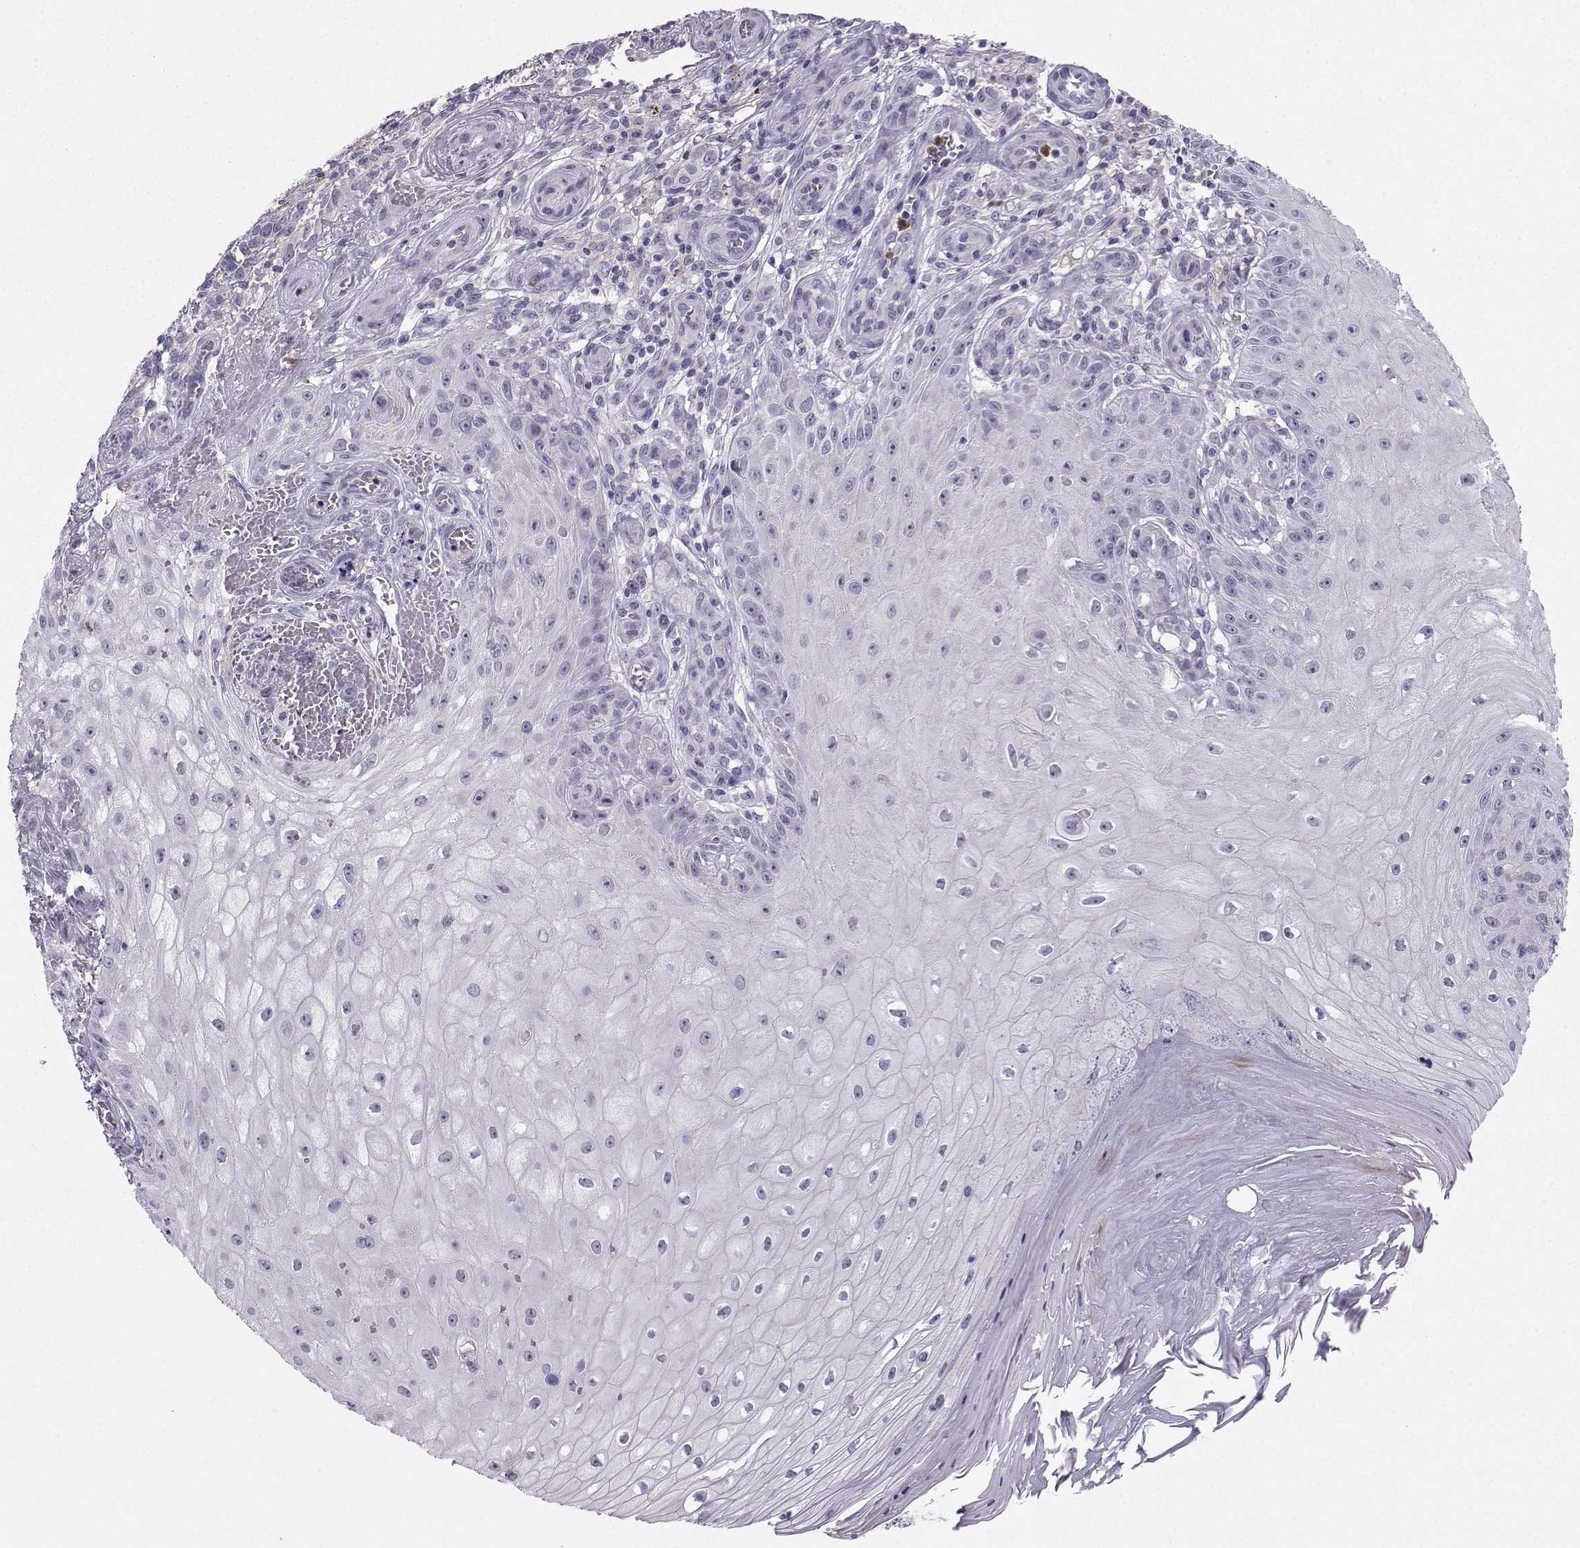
{"staining": {"intensity": "negative", "quantity": "none", "location": "none"}, "tissue": "melanoma", "cell_type": "Tumor cells", "image_type": "cancer", "snomed": [{"axis": "morphology", "description": "Malignant melanoma, NOS"}, {"axis": "topography", "description": "Skin"}], "caption": "Immunohistochemistry (IHC) of human malignant melanoma shows no positivity in tumor cells. Brightfield microscopy of immunohistochemistry stained with DAB (3,3'-diaminobenzidine) (brown) and hematoxylin (blue), captured at high magnification.", "gene": "CALY", "patient": {"sex": "female", "age": 53}}